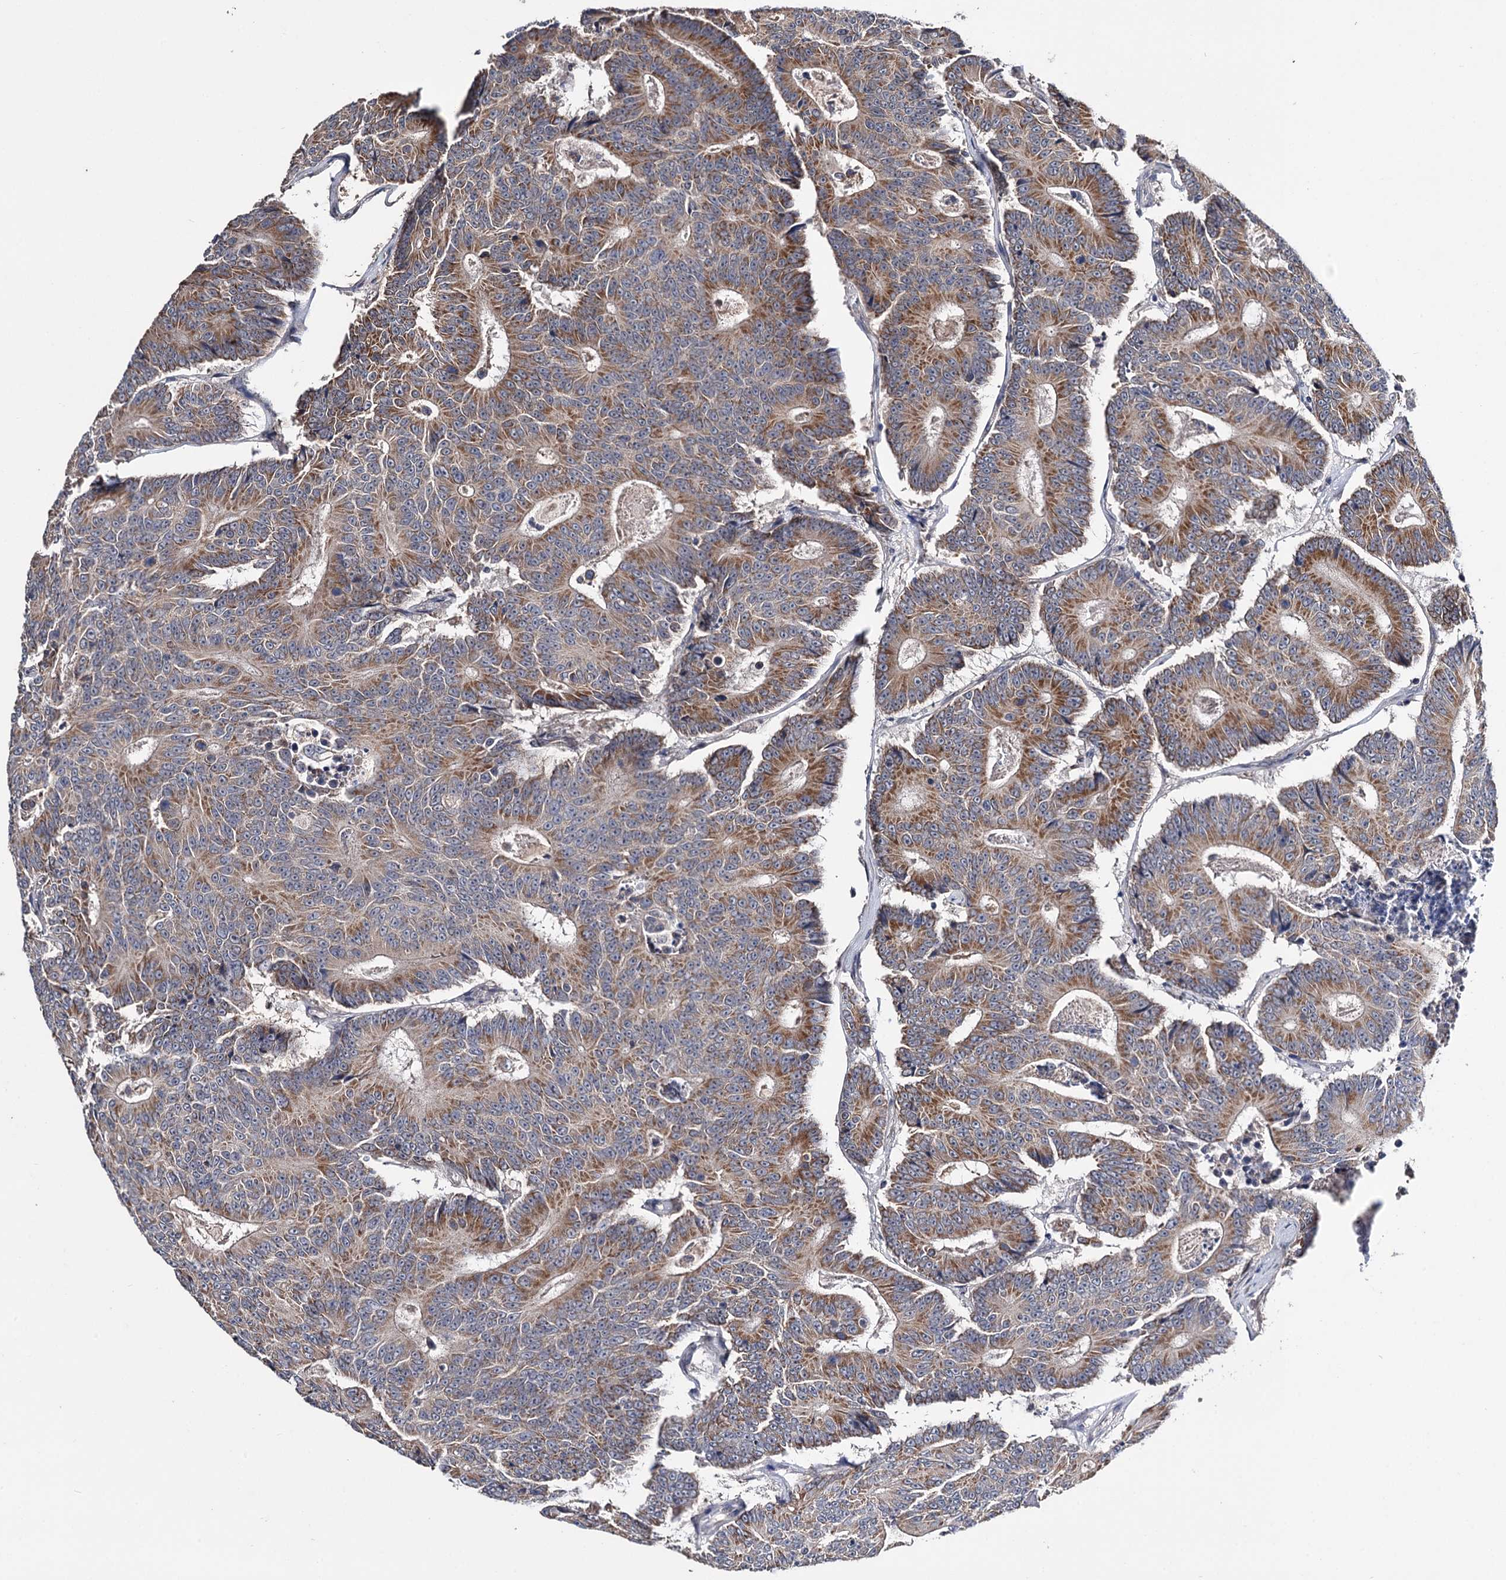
{"staining": {"intensity": "moderate", "quantity": ">75%", "location": "cytoplasmic/membranous"}, "tissue": "colorectal cancer", "cell_type": "Tumor cells", "image_type": "cancer", "snomed": [{"axis": "morphology", "description": "Adenocarcinoma, NOS"}, {"axis": "topography", "description": "Colon"}], "caption": "High-power microscopy captured an immunohistochemistry (IHC) histopathology image of colorectal cancer (adenocarcinoma), revealing moderate cytoplasmic/membranous expression in approximately >75% of tumor cells.", "gene": "CLPB", "patient": {"sex": "male", "age": 83}}